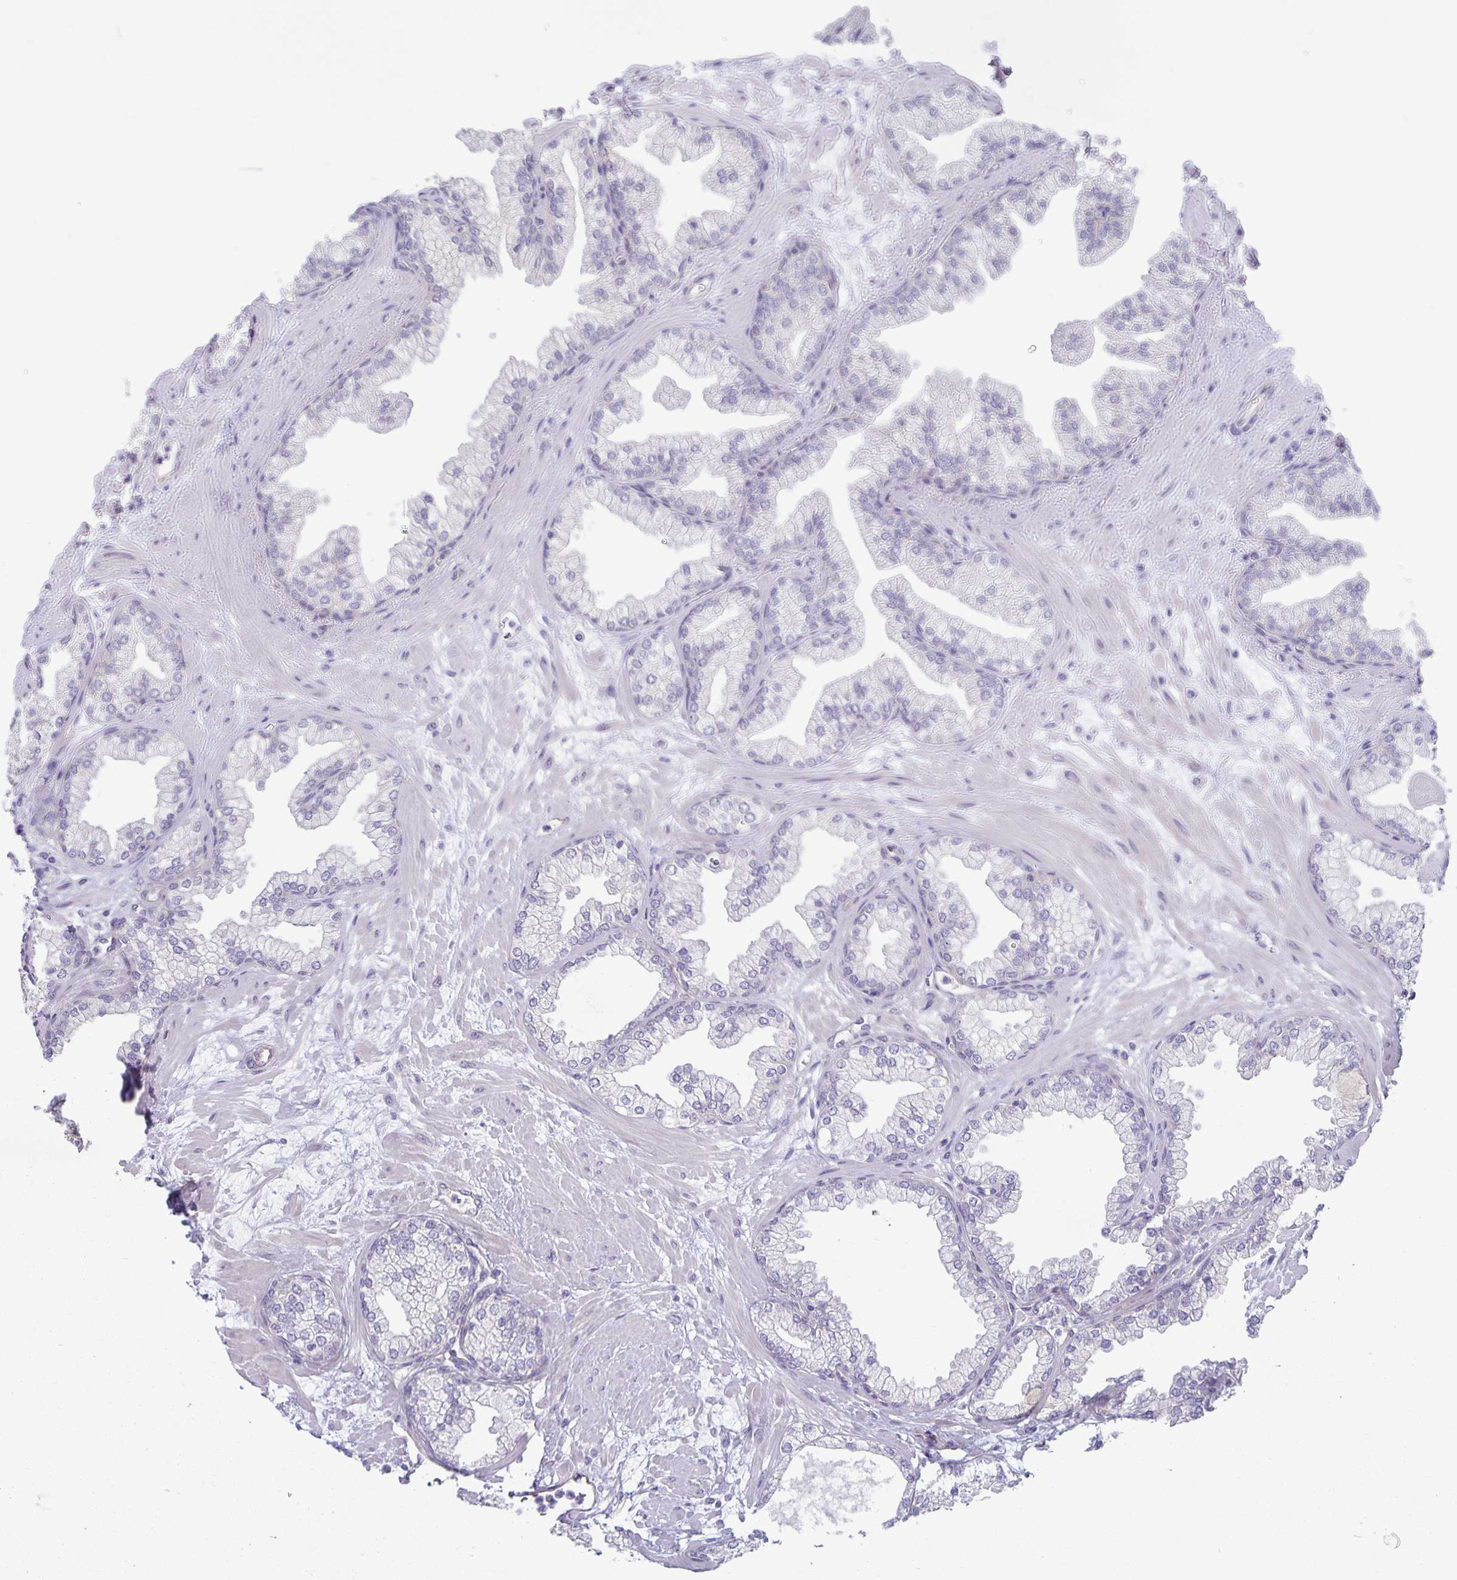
{"staining": {"intensity": "negative", "quantity": "none", "location": "none"}, "tissue": "prostate", "cell_type": "Glandular cells", "image_type": "normal", "snomed": [{"axis": "morphology", "description": "Normal tissue, NOS"}, {"axis": "topography", "description": "Prostate"}, {"axis": "topography", "description": "Peripheral nerve tissue"}], "caption": "Glandular cells show no significant expression in unremarkable prostate. (Brightfield microscopy of DAB (3,3'-diaminobenzidine) IHC at high magnification).", "gene": "PLCB3", "patient": {"sex": "male", "age": 61}}